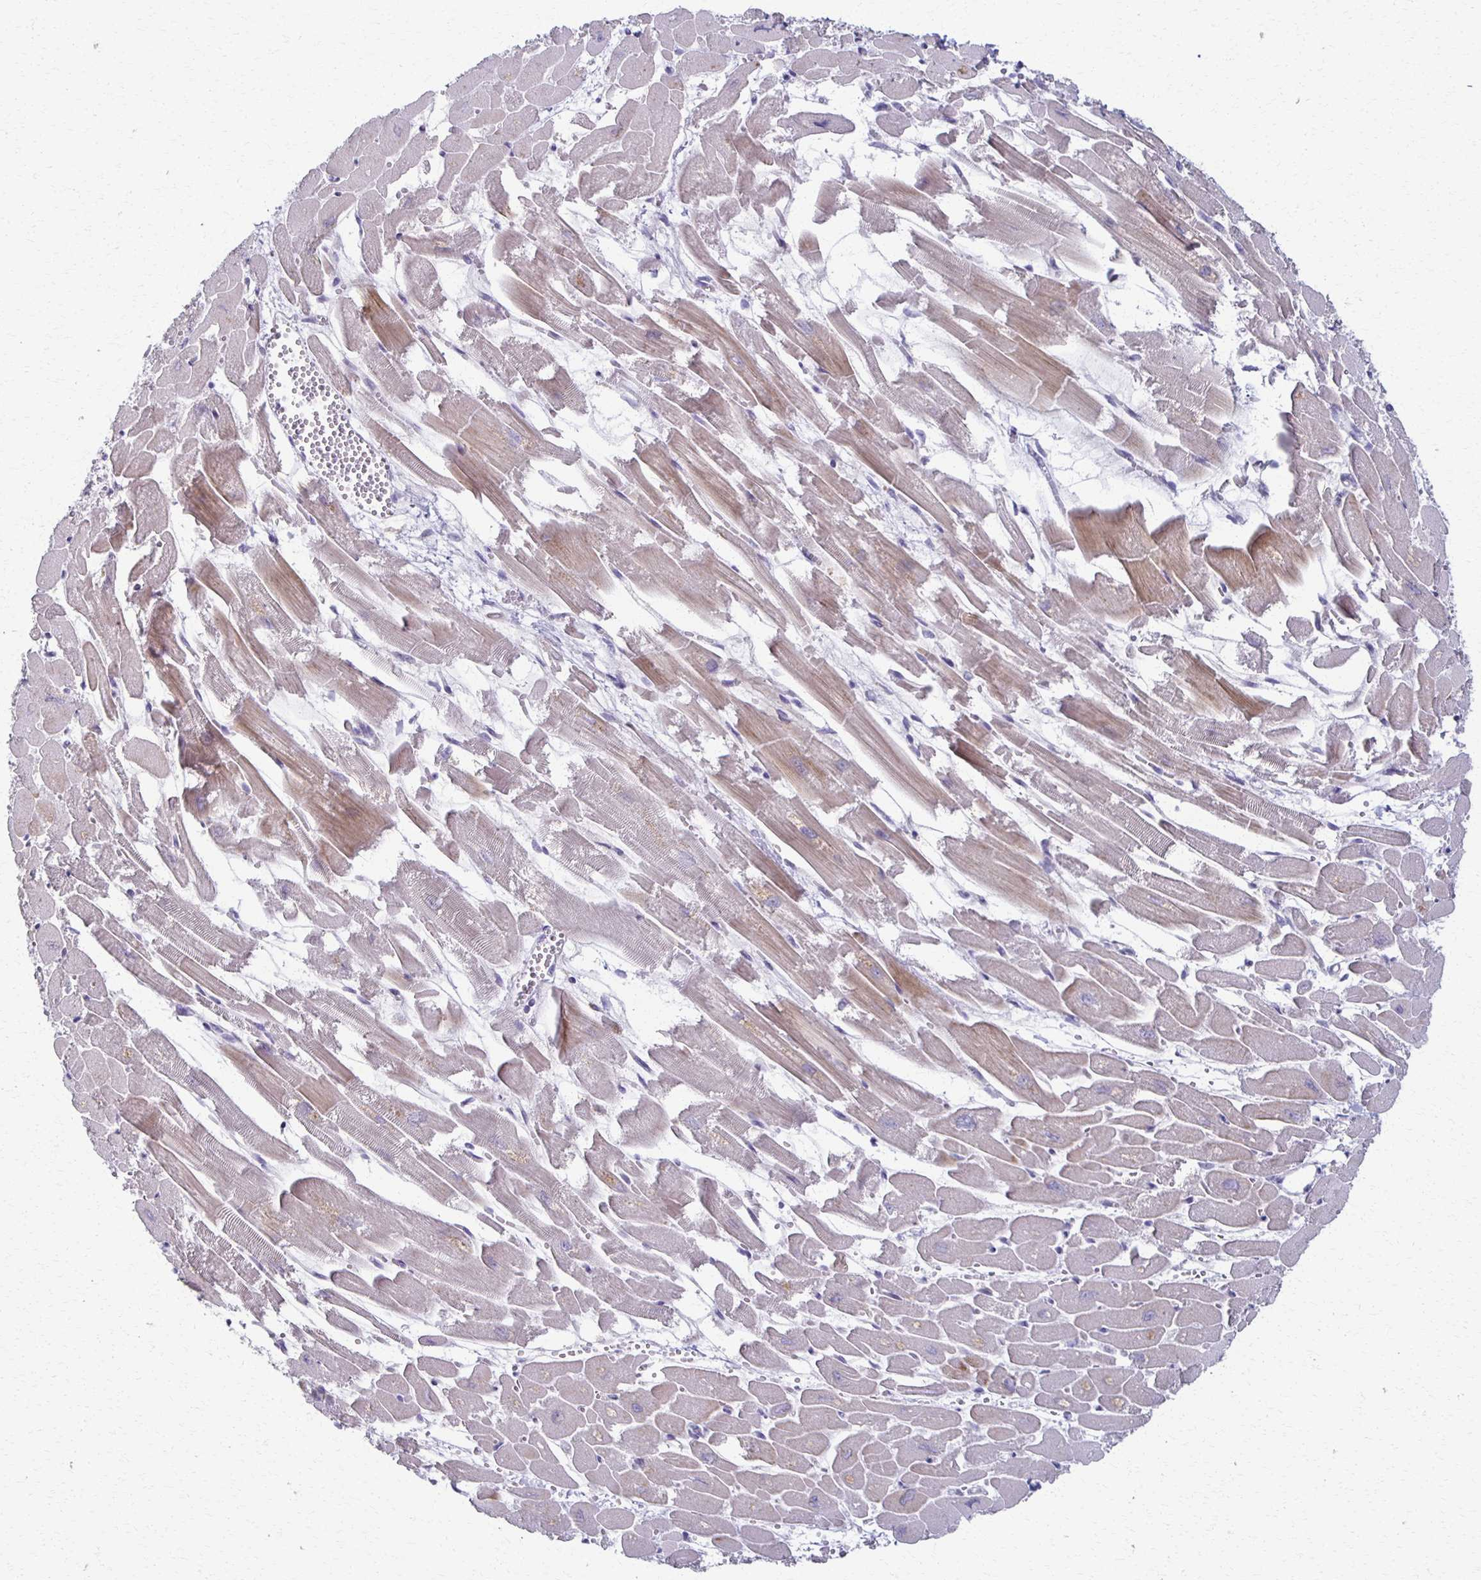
{"staining": {"intensity": "moderate", "quantity": "25%-75%", "location": "cytoplasmic/membranous"}, "tissue": "heart muscle", "cell_type": "Cardiomyocytes", "image_type": "normal", "snomed": [{"axis": "morphology", "description": "Normal tissue, NOS"}, {"axis": "topography", "description": "Heart"}], "caption": "Immunohistochemistry of normal heart muscle demonstrates medium levels of moderate cytoplasmic/membranous positivity in about 25%-75% of cardiomyocytes.", "gene": "FOXO4", "patient": {"sex": "female", "age": 52}}